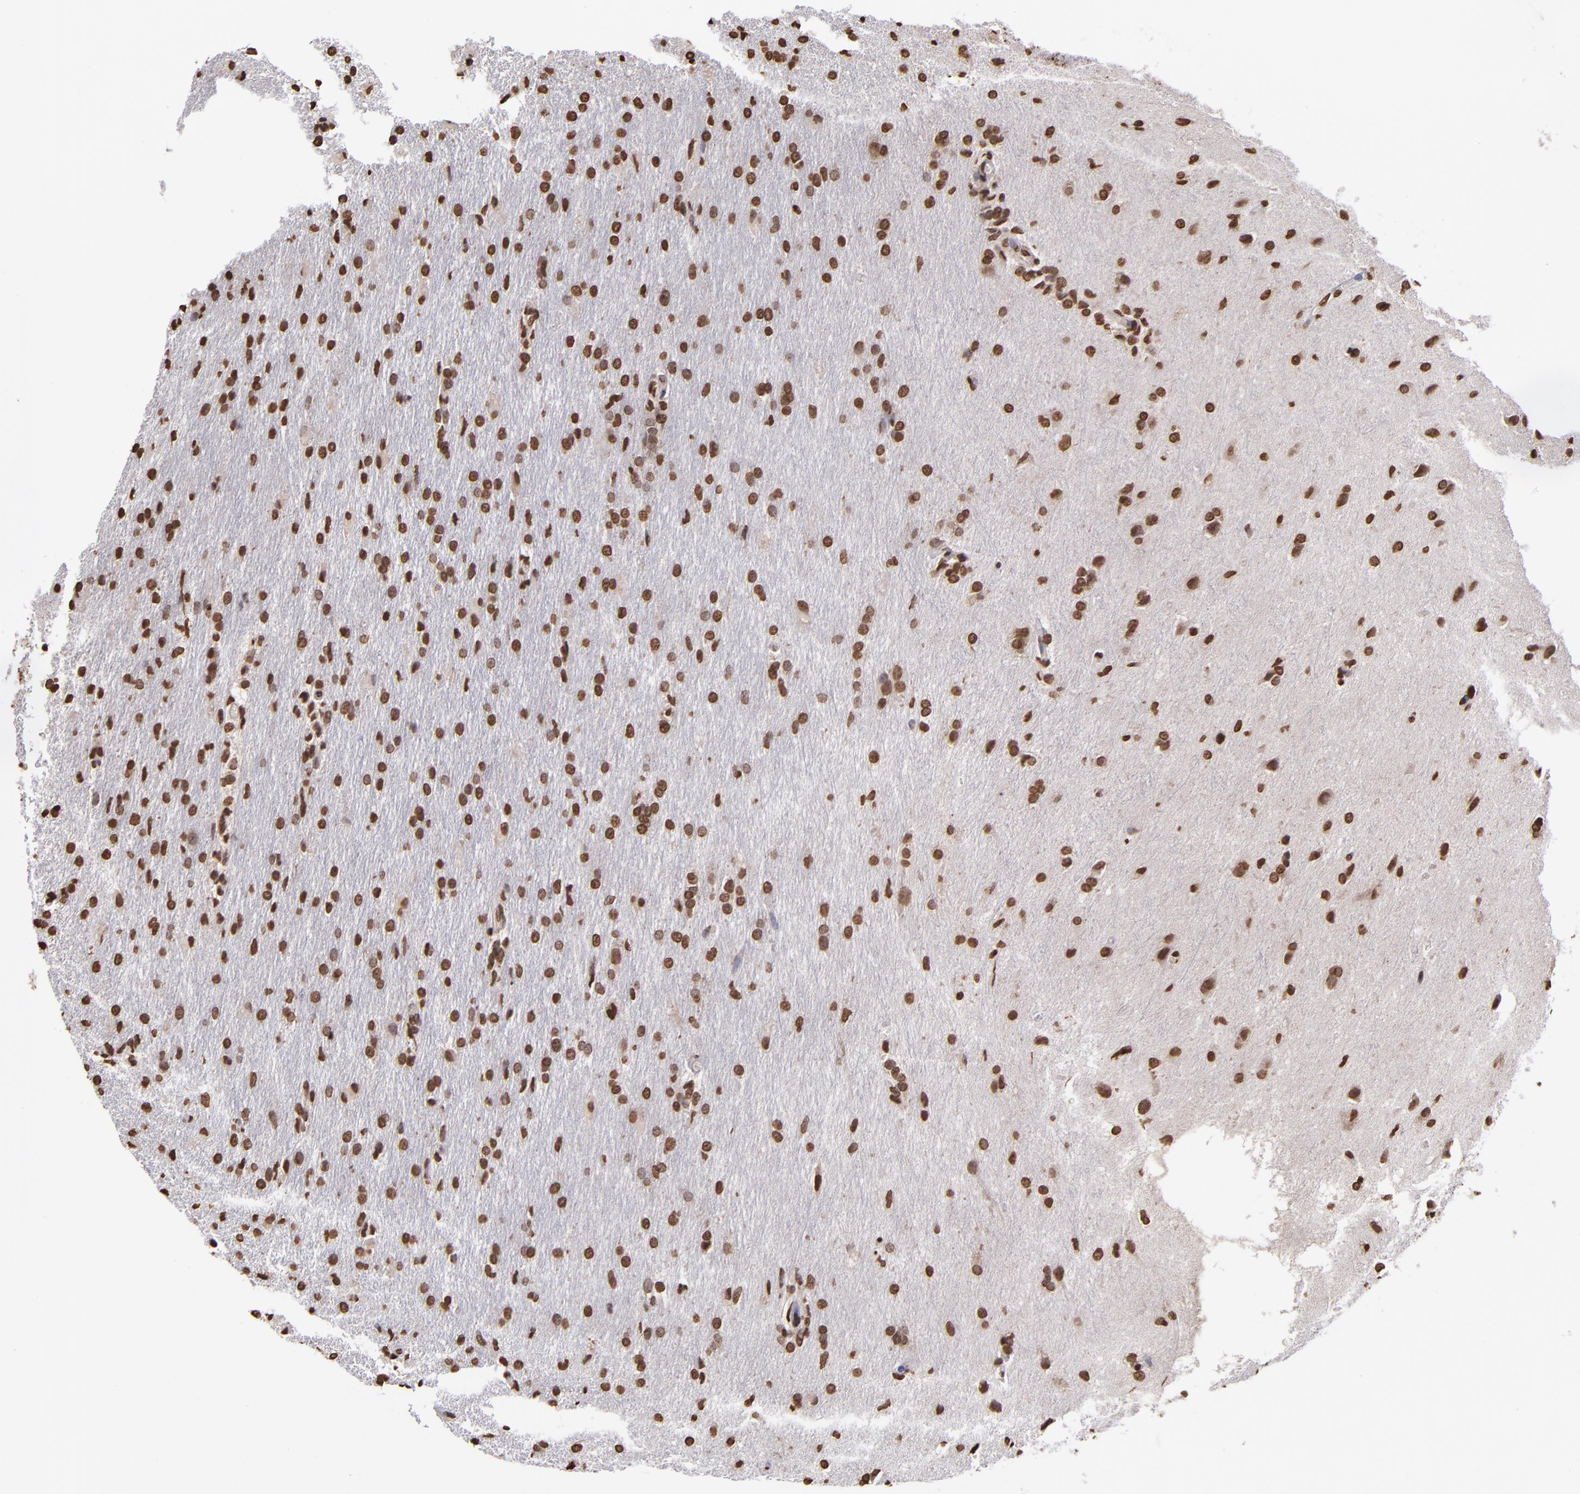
{"staining": {"intensity": "strong", "quantity": ">75%", "location": "nuclear"}, "tissue": "glioma", "cell_type": "Tumor cells", "image_type": "cancer", "snomed": [{"axis": "morphology", "description": "Glioma, malignant, High grade"}, {"axis": "topography", "description": "Brain"}], "caption": "Immunohistochemistry staining of glioma, which exhibits high levels of strong nuclear staining in approximately >75% of tumor cells indicating strong nuclear protein staining. The staining was performed using DAB (3,3'-diaminobenzidine) (brown) for protein detection and nuclei were counterstained in hematoxylin (blue).", "gene": "LBX1", "patient": {"sex": "male", "age": 68}}